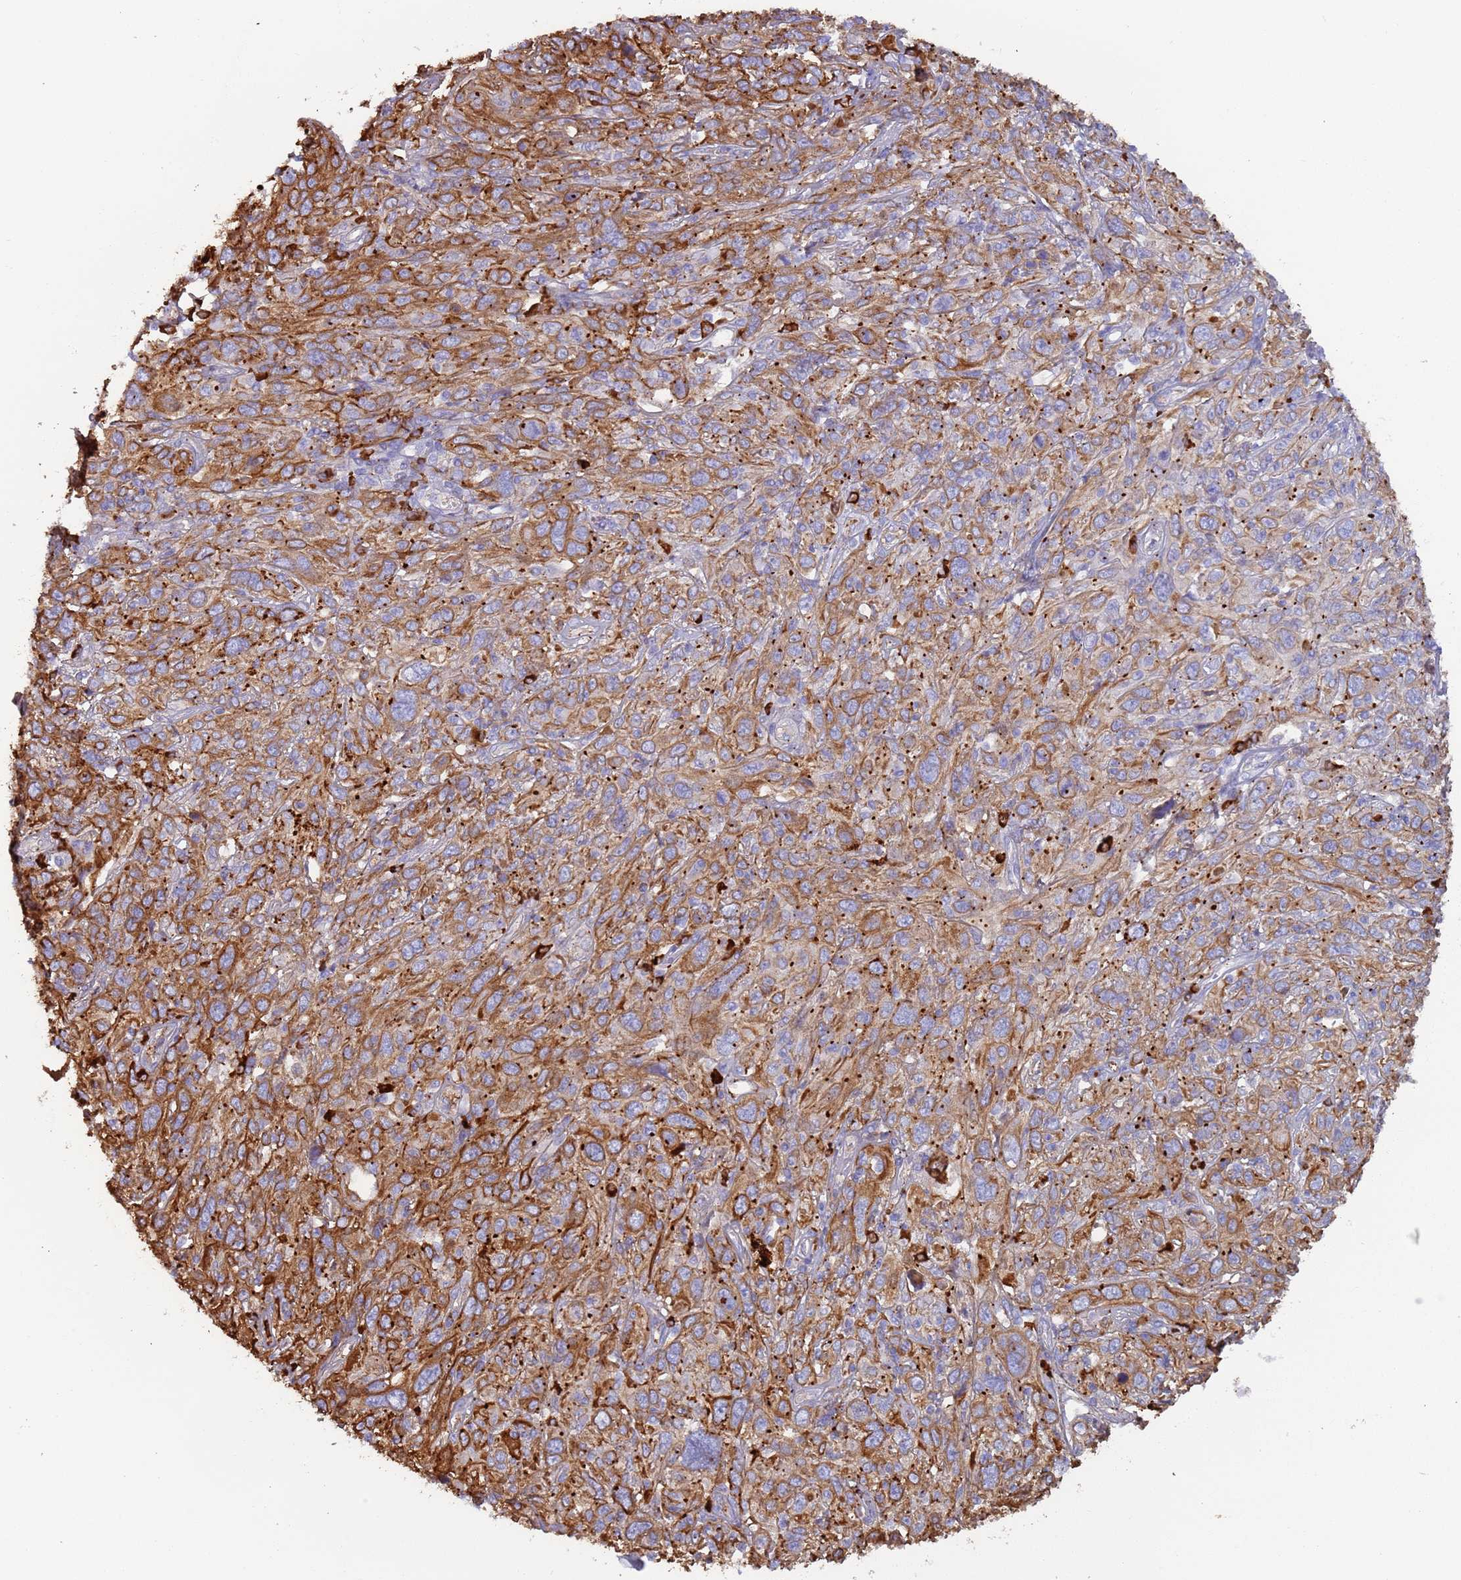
{"staining": {"intensity": "strong", "quantity": ">75%", "location": "cytoplasmic/membranous"}, "tissue": "cervical cancer", "cell_type": "Tumor cells", "image_type": "cancer", "snomed": [{"axis": "morphology", "description": "Squamous cell carcinoma, NOS"}, {"axis": "topography", "description": "Cervix"}], "caption": "IHC of cervical cancer reveals high levels of strong cytoplasmic/membranous expression in about >75% of tumor cells.", "gene": "CYSLTR2", "patient": {"sex": "female", "age": 46}}